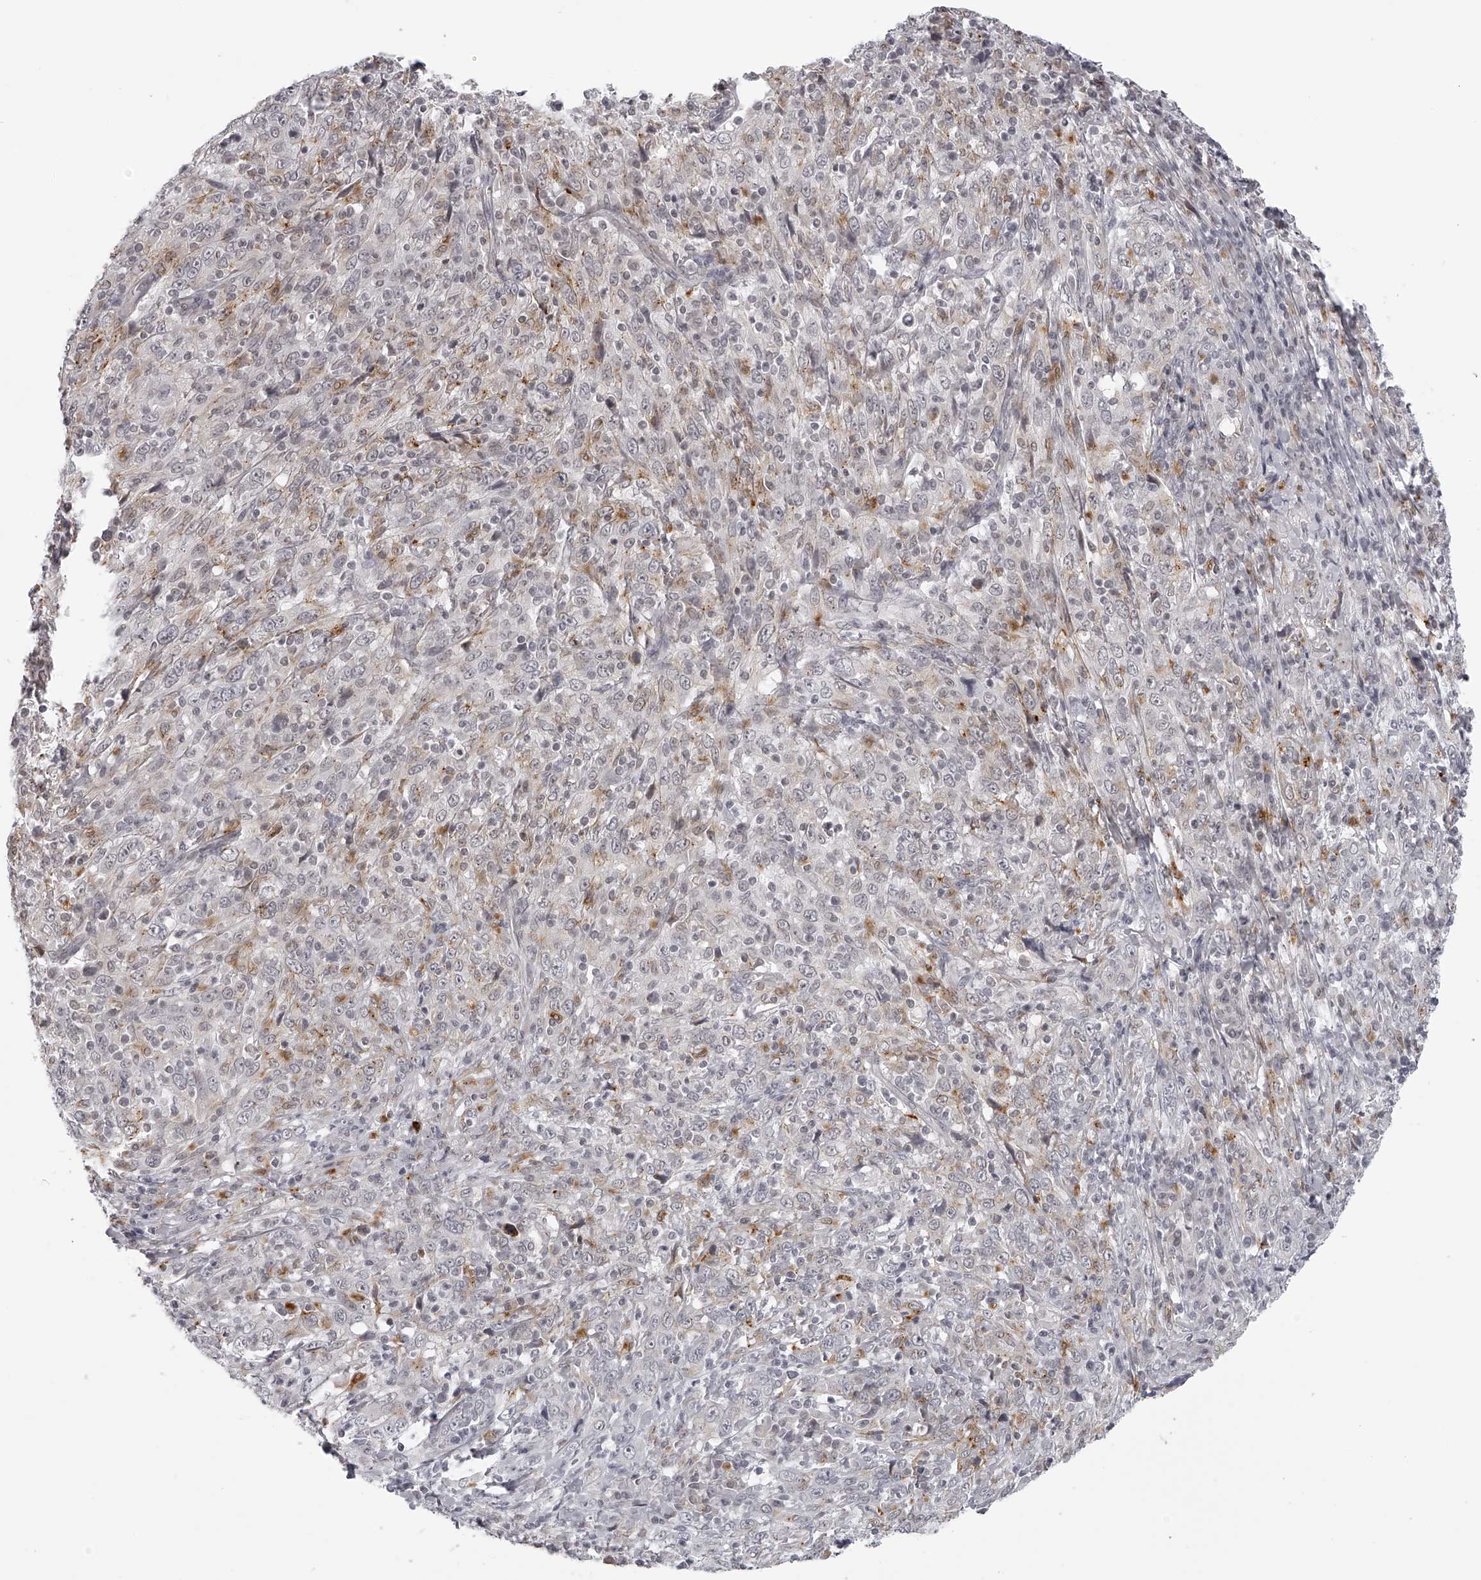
{"staining": {"intensity": "moderate", "quantity": "<25%", "location": "cytoplasmic/membranous"}, "tissue": "cervical cancer", "cell_type": "Tumor cells", "image_type": "cancer", "snomed": [{"axis": "morphology", "description": "Squamous cell carcinoma, NOS"}, {"axis": "topography", "description": "Cervix"}], "caption": "Immunohistochemistry (IHC) staining of cervical squamous cell carcinoma, which reveals low levels of moderate cytoplasmic/membranous staining in about <25% of tumor cells indicating moderate cytoplasmic/membranous protein positivity. The staining was performed using DAB (3,3'-diaminobenzidine) (brown) for protein detection and nuclei were counterstained in hematoxylin (blue).", "gene": "RNF220", "patient": {"sex": "female", "age": 46}}